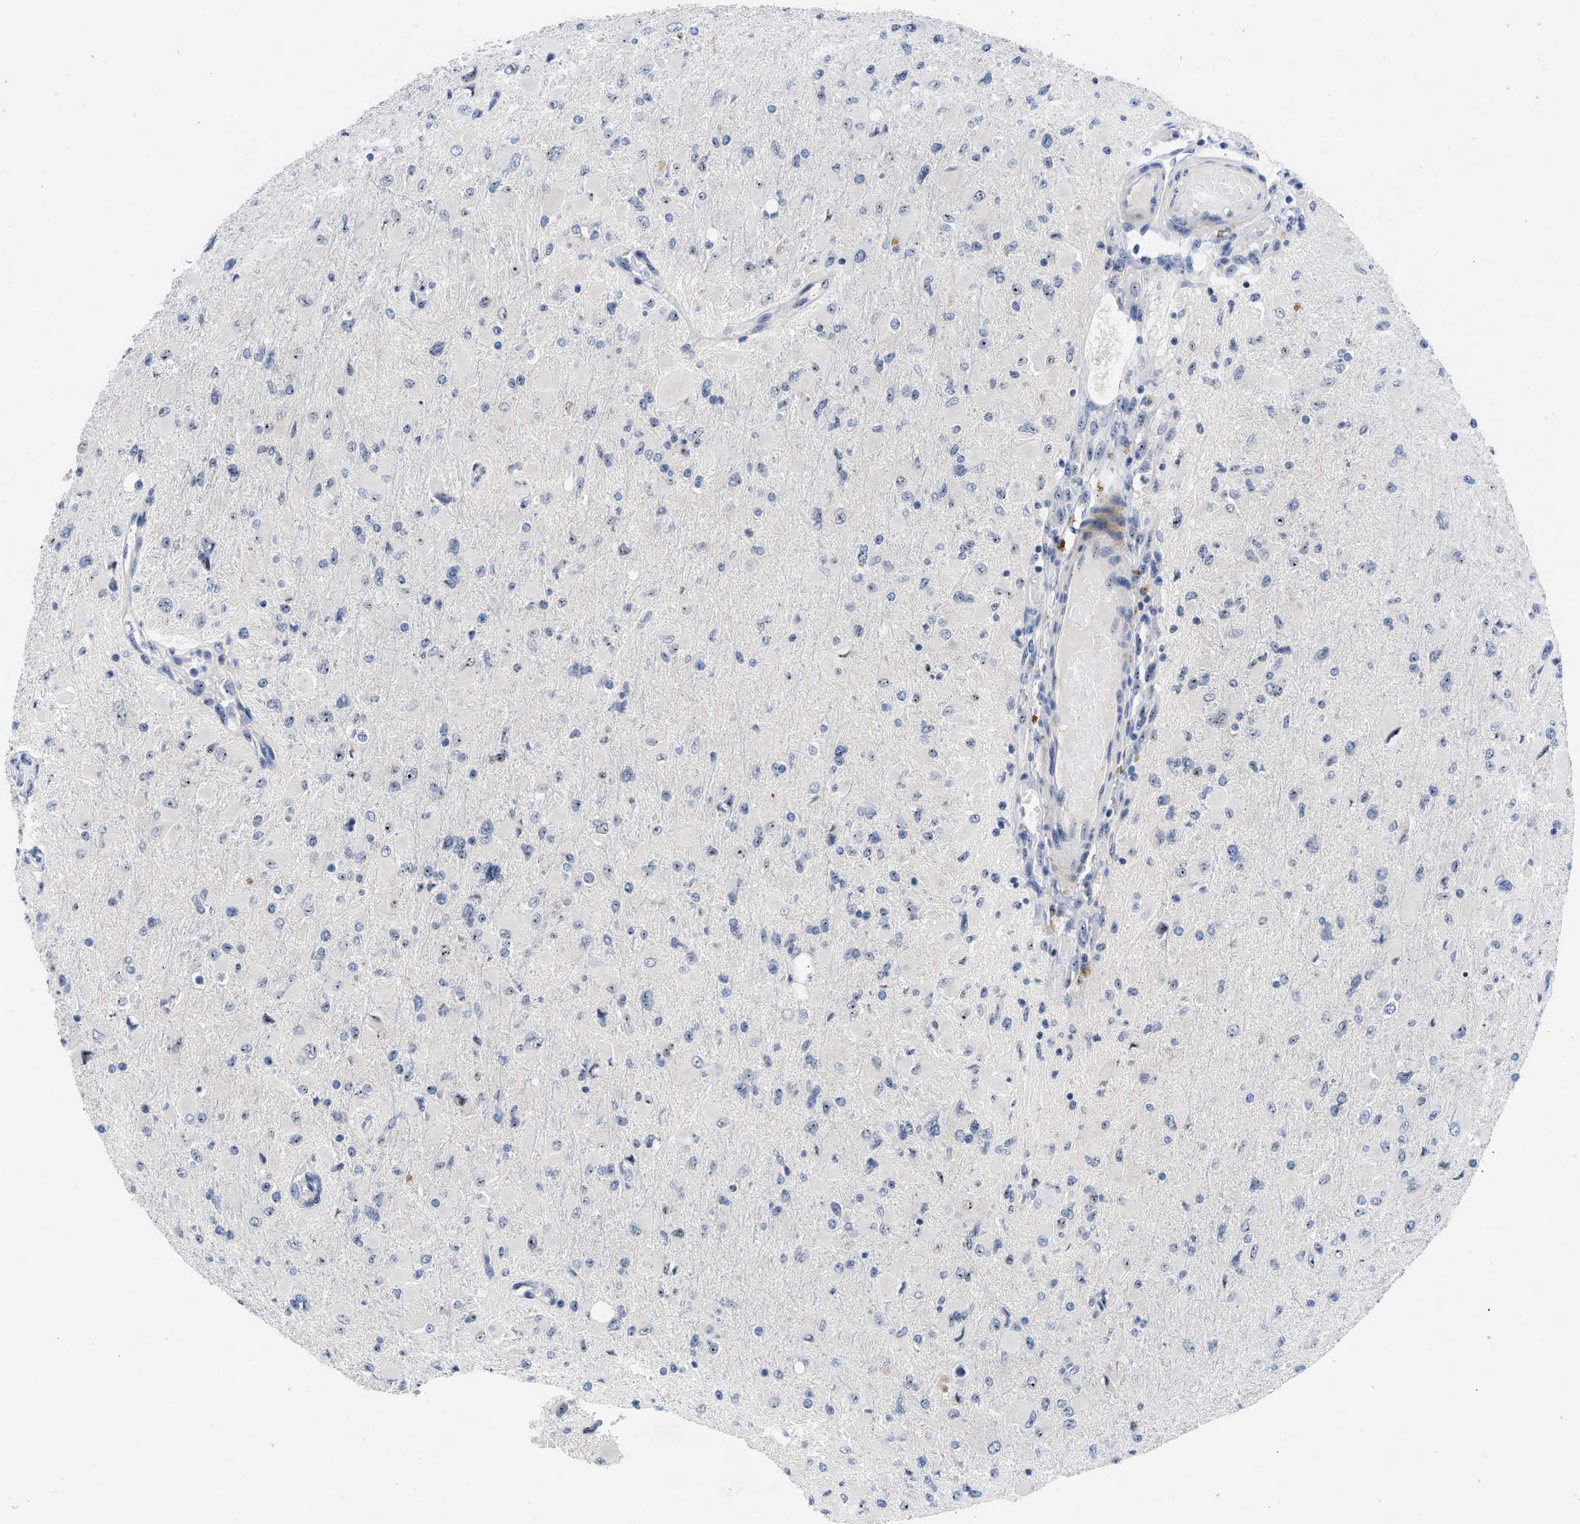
{"staining": {"intensity": "weak", "quantity": "25%-75%", "location": "nuclear"}, "tissue": "glioma", "cell_type": "Tumor cells", "image_type": "cancer", "snomed": [{"axis": "morphology", "description": "Glioma, malignant, High grade"}, {"axis": "topography", "description": "Cerebral cortex"}], "caption": "A brown stain shows weak nuclear positivity of a protein in high-grade glioma (malignant) tumor cells.", "gene": "NOP58", "patient": {"sex": "female", "age": 36}}